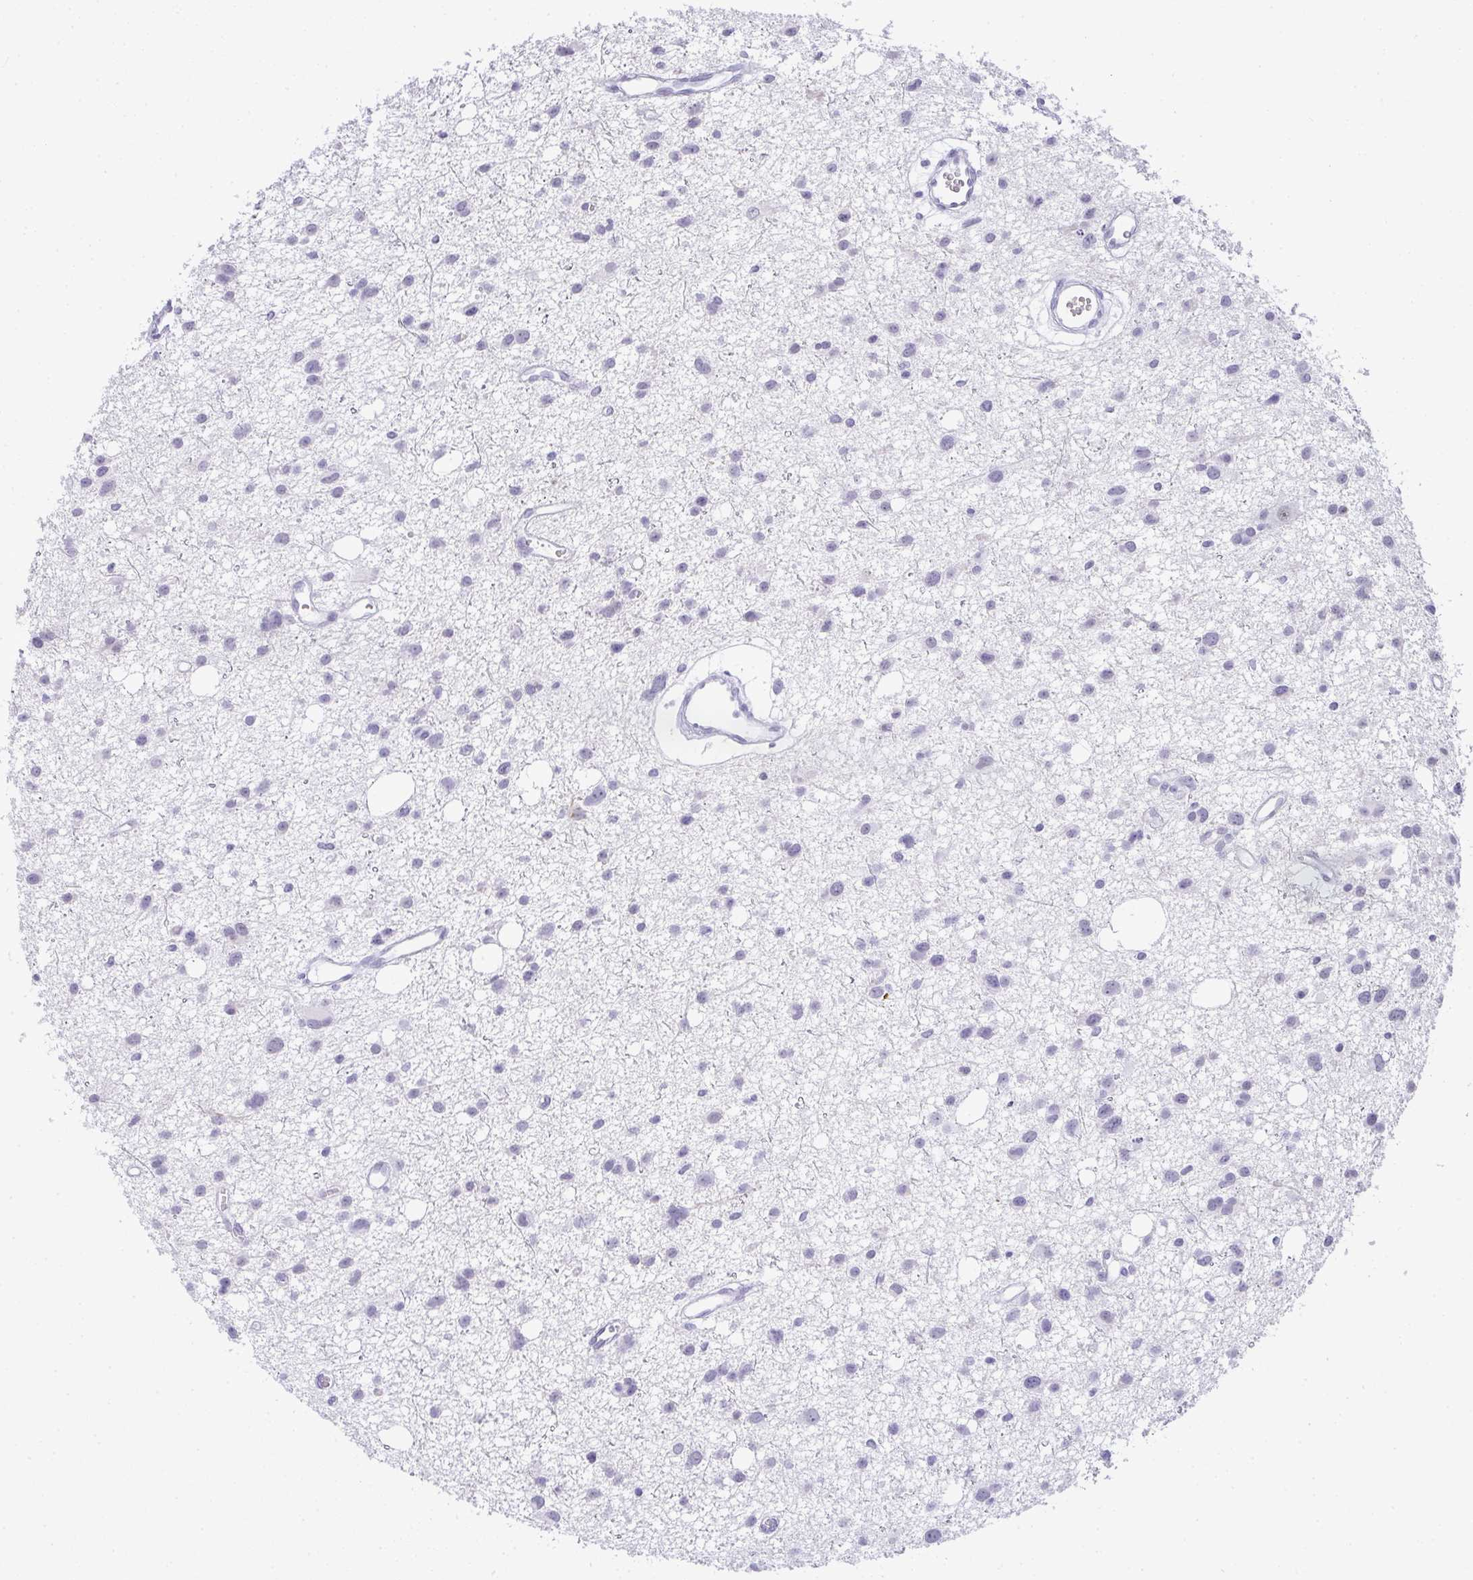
{"staining": {"intensity": "weak", "quantity": "<25%", "location": "nuclear"}, "tissue": "glioma", "cell_type": "Tumor cells", "image_type": "cancer", "snomed": [{"axis": "morphology", "description": "Glioma, malignant, High grade"}, {"axis": "topography", "description": "Brain"}], "caption": "High magnification brightfield microscopy of glioma stained with DAB (3,3'-diaminobenzidine) (brown) and counterstained with hematoxylin (blue): tumor cells show no significant staining. The staining is performed using DAB brown chromogen with nuclei counter-stained in using hematoxylin.", "gene": "PLA2G1B", "patient": {"sex": "male", "age": 23}}